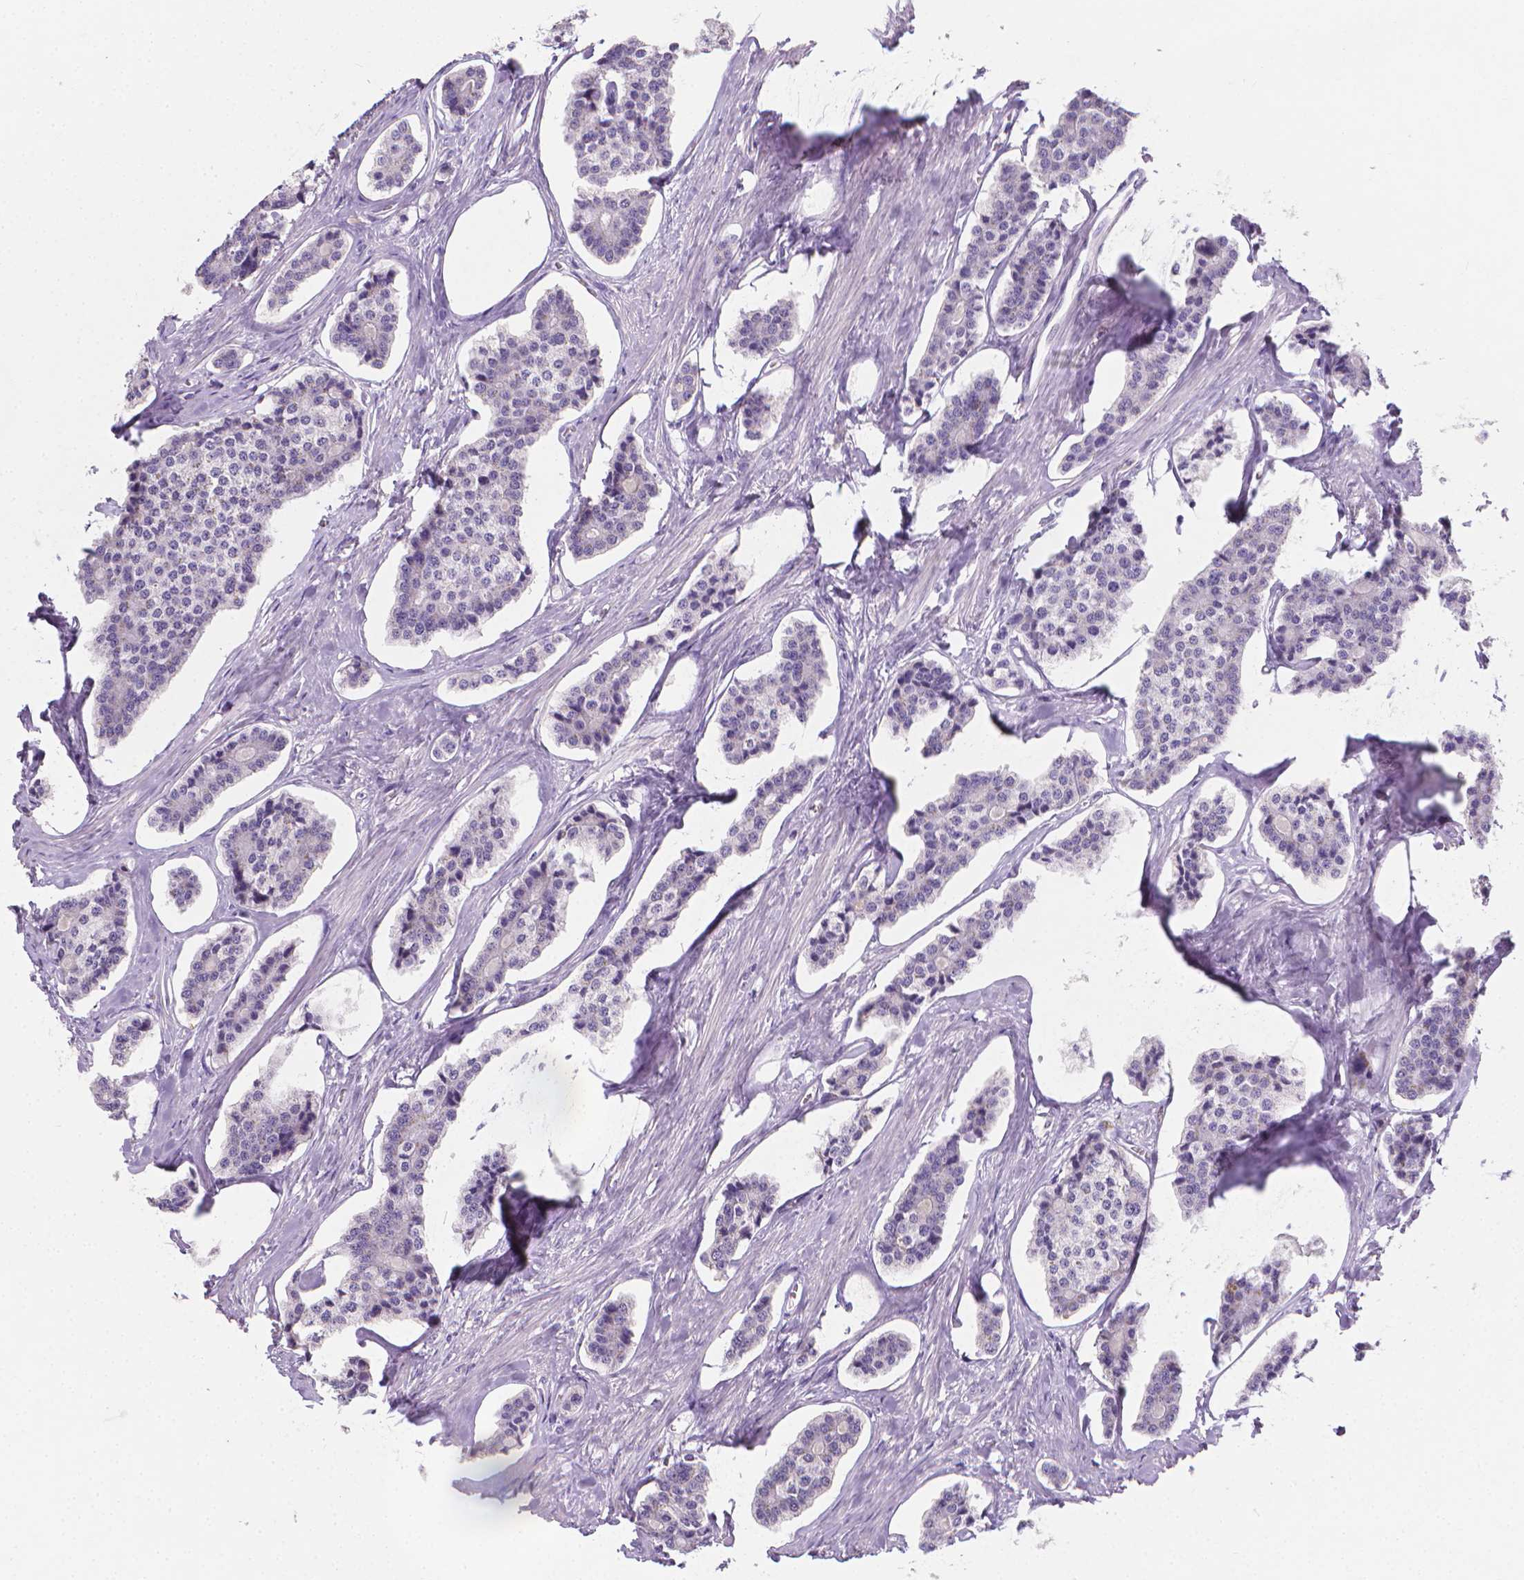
{"staining": {"intensity": "negative", "quantity": "none", "location": "none"}, "tissue": "carcinoid", "cell_type": "Tumor cells", "image_type": "cancer", "snomed": [{"axis": "morphology", "description": "Carcinoid, malignant, NOS"}, {"axis": "topography", "description": "Small intestine"}], "caption": "Tumor cells show no significant staining in carcinoid.", "gene": "XPNPEP2", "patient": {"sex": "female", "age": 65}}